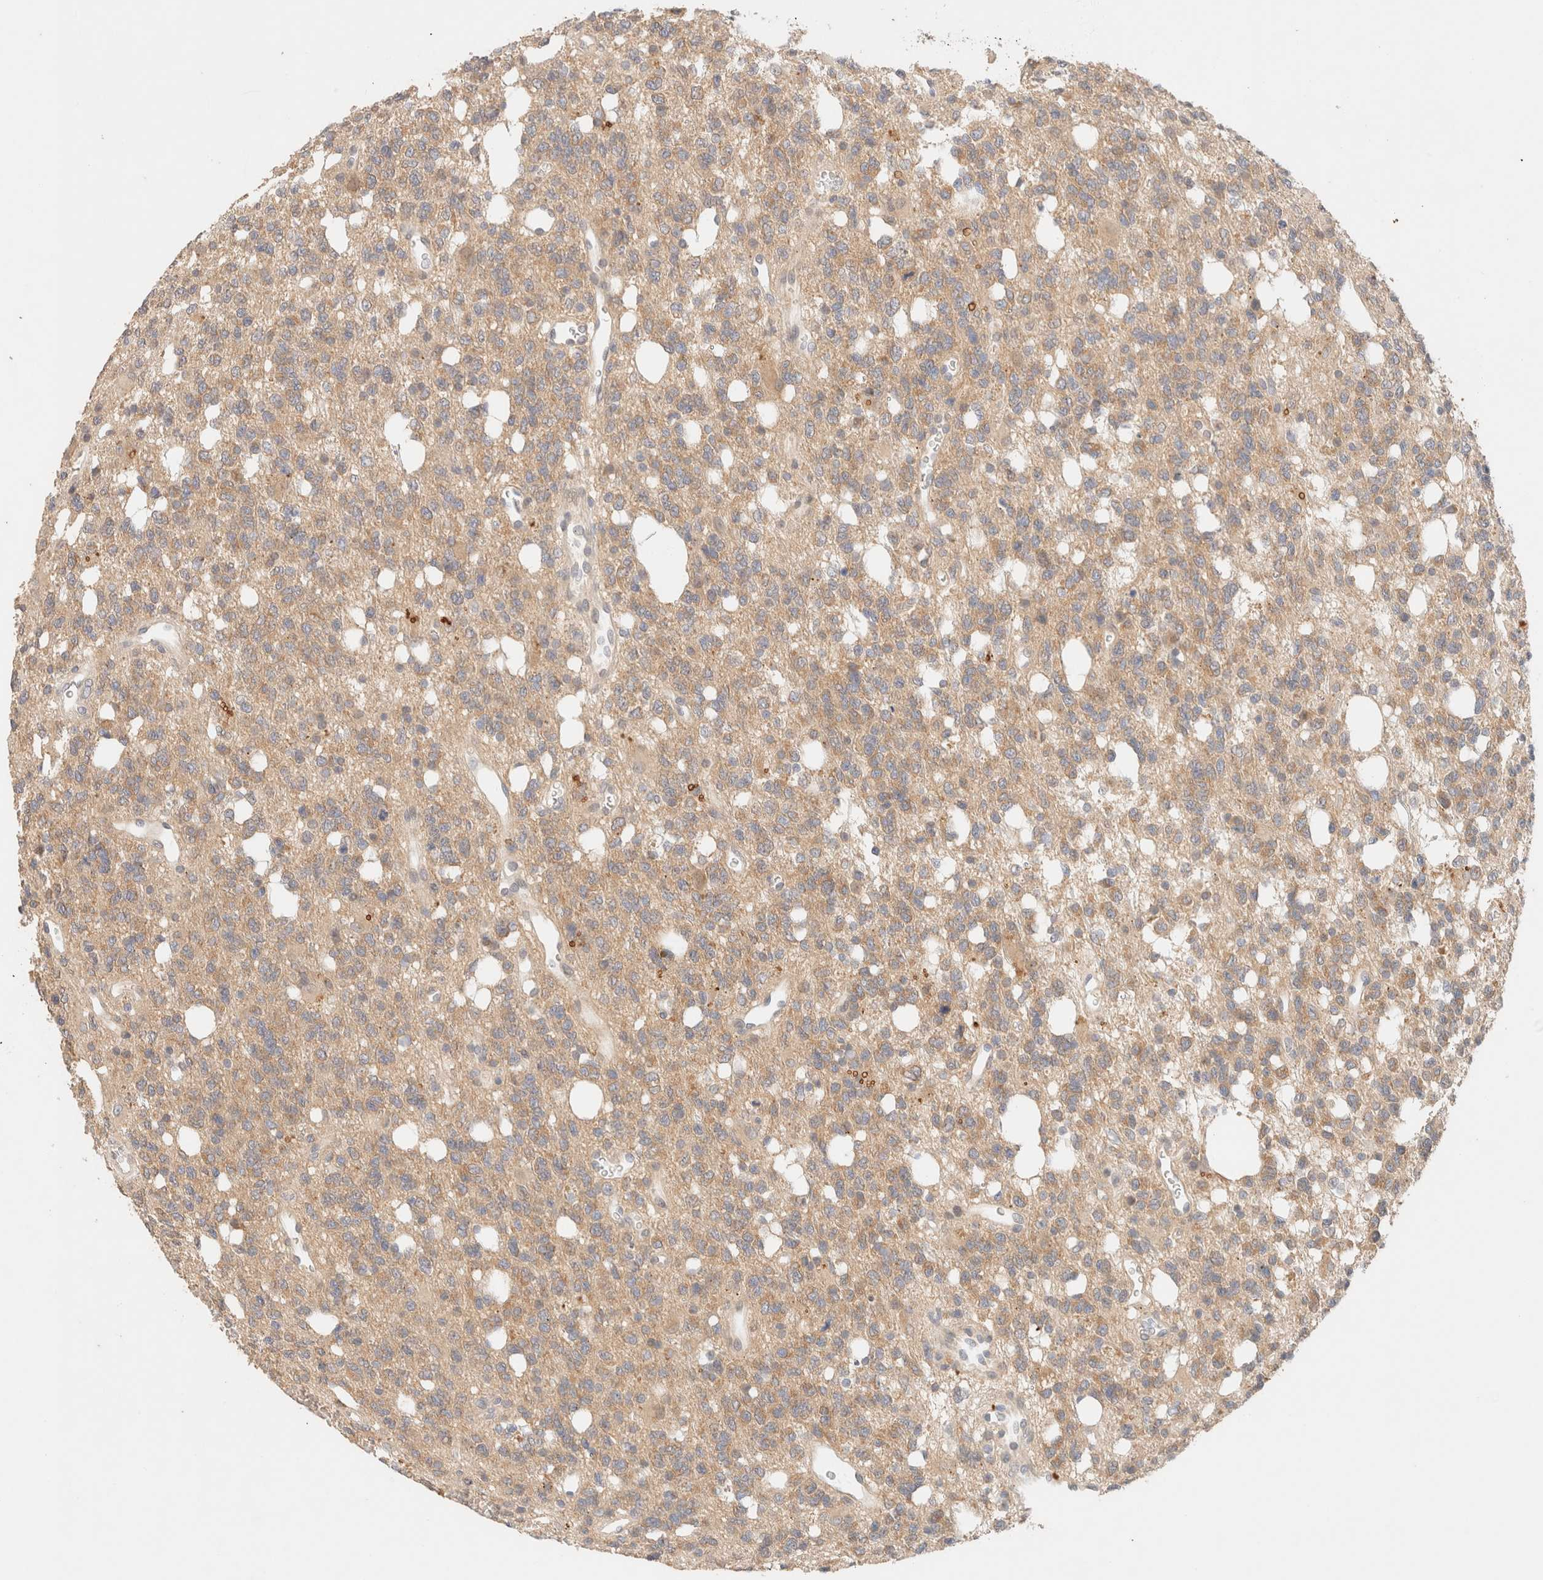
{"staining": {"intensity": "weak", "quantity": ">75%", "location": "cytoplasmic/membranous"}, "tissue": "glioma", "cell_type": "Tumor cells", "image_type": "cancer", "snomed": [{"axis": "morphology", "description": "Glioma, malignant, High grade"}, {"axis": "topography", "description": "Brain"}], "caption": "Protein staining demonstrates weak cytoplasmic/membranous expression in approximately >75% of tumor cells in malignant glioma (high-grade).", "gene": "SARM1", "patient": {"sex": "female", "age": 62}}